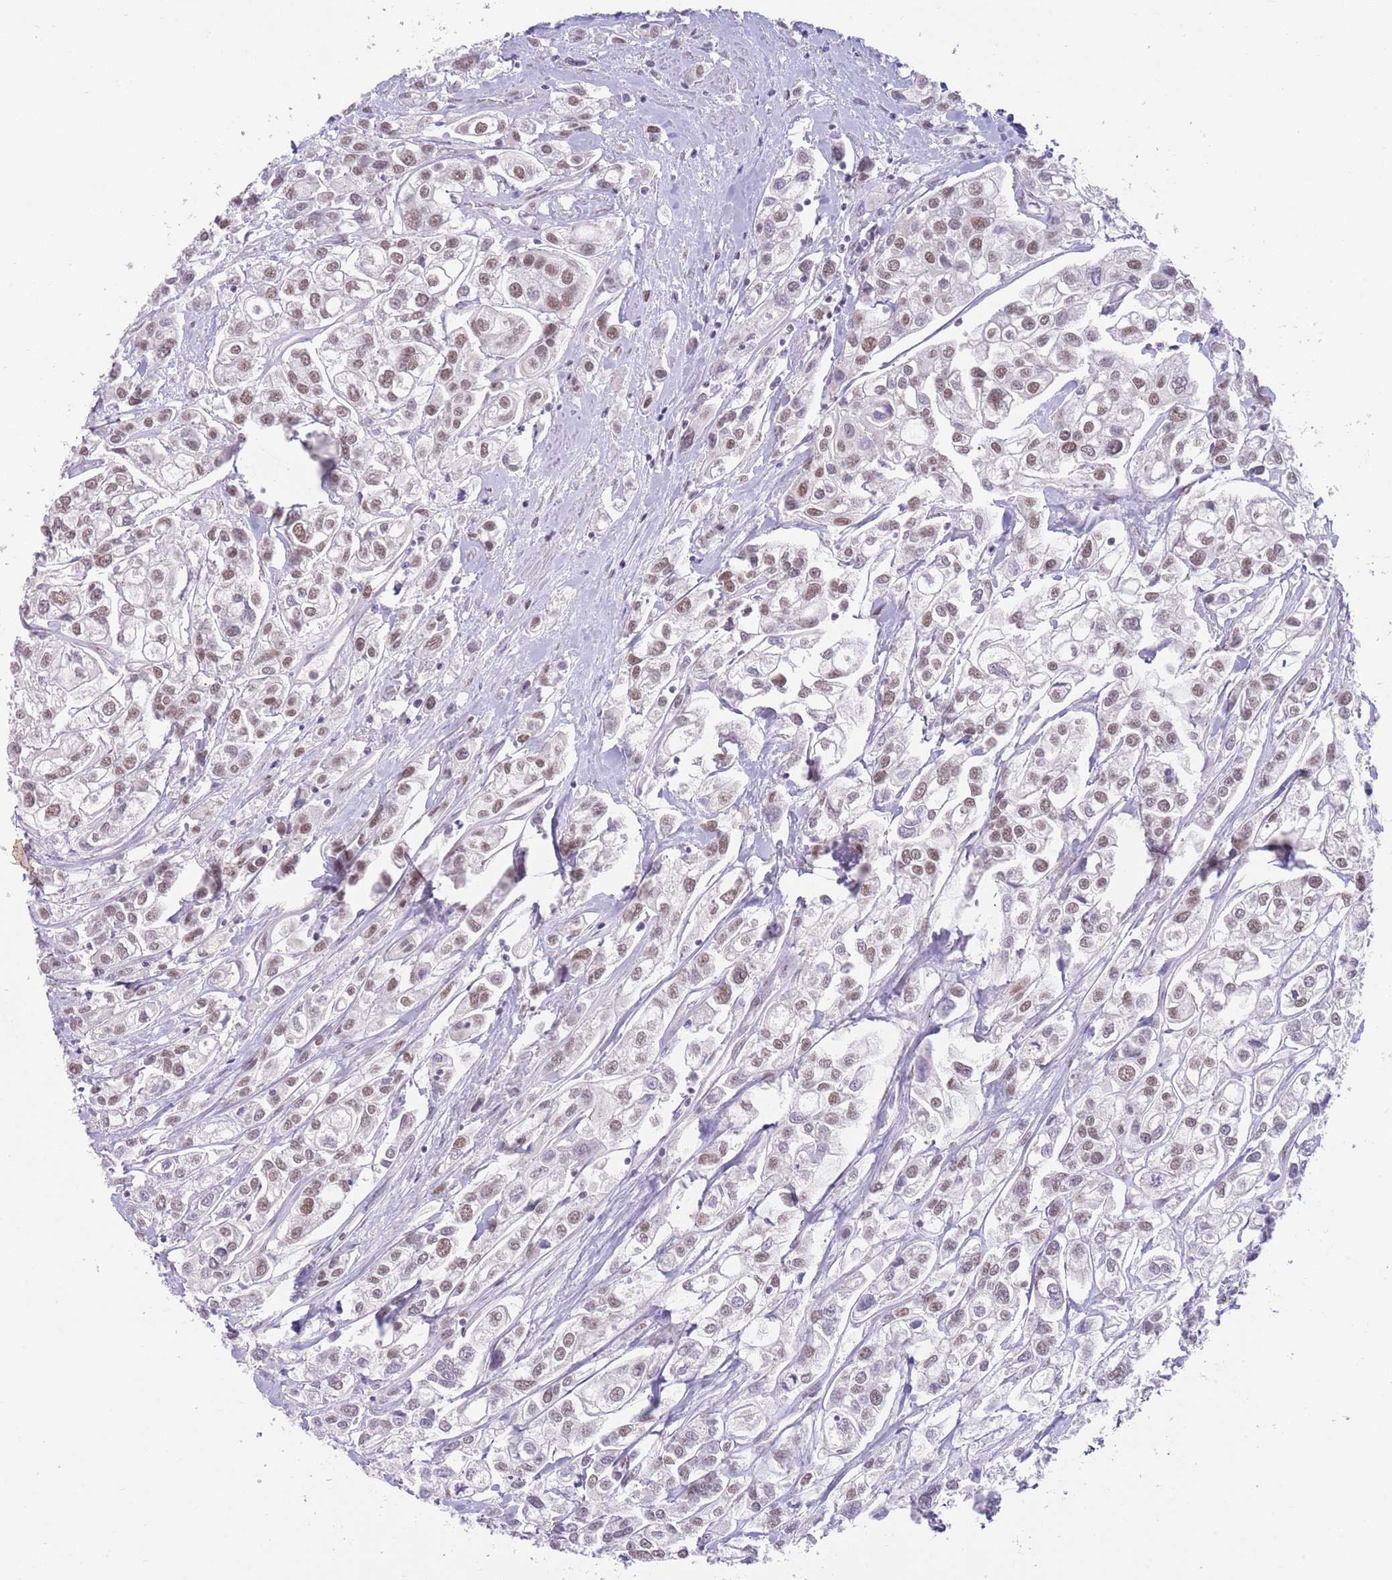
{"staining": {"intensity": "weak", "quantity": "25%-75%", "location": "nuclear"}, "tissue": "urothelial cancer", "cell_type": "Tumor cells", "image_type": "cancer", "snomed": [{"axis": "morphology", "description": "Urothelial carcinoma, High grade"}, {"axis": "topography", "description": "Urinary bladder"}], "caption": "The histopathology image reveals immunohistochemical staining of urothelial carcinoma (high-grade). There is weak nuclear staining is seen in approximately 25%-75% of tumor cells.", "gene": "RFX1", "patient": {"sex": "male", "age": 67}}